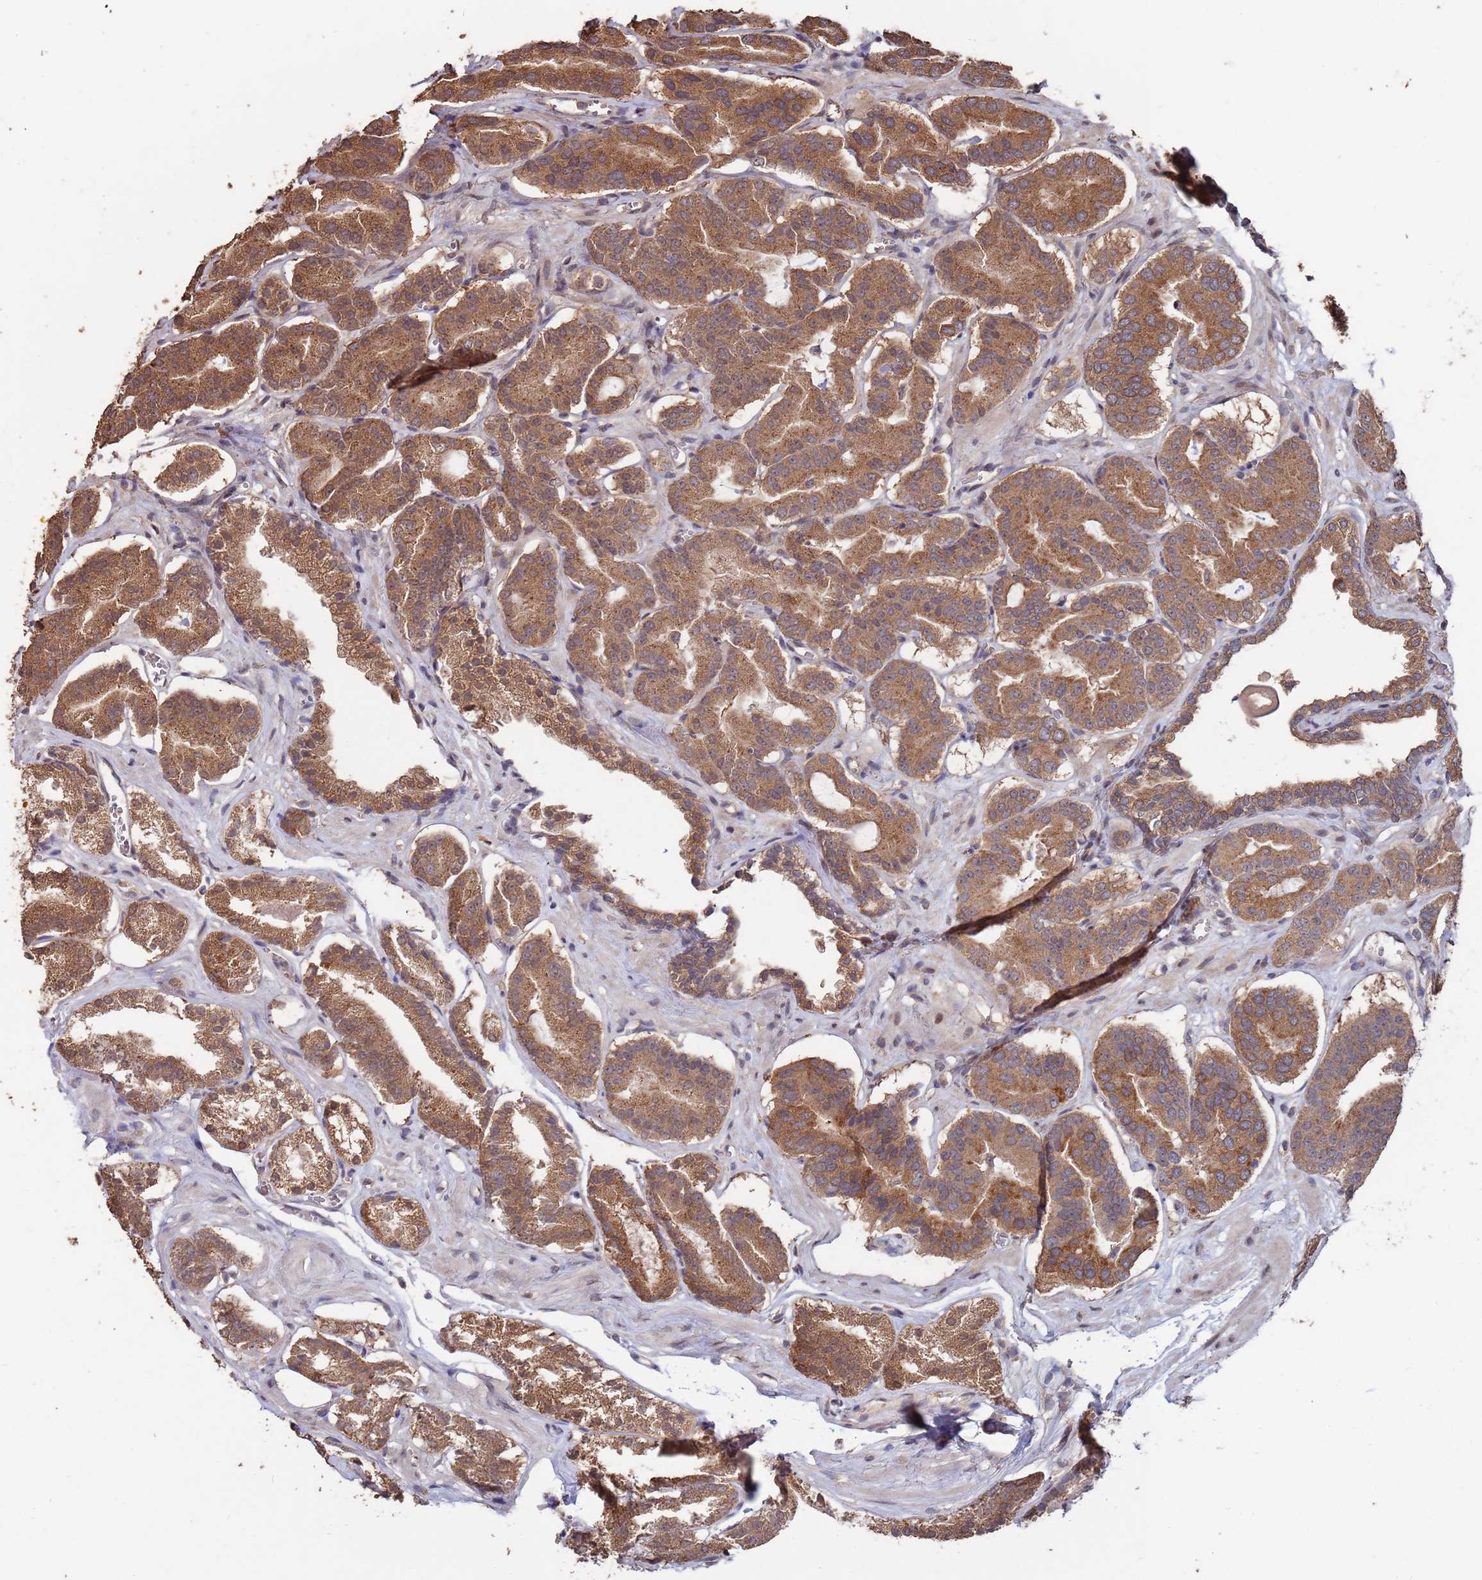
{"staining": {"intensity": "moderate", "quantity": ">75%", "location": "cytoplasmic/membranous"}, "tissue": "prostate cancer", "cell_type": "Tumor cells", "image_type": "cancer", "snomed": [{"axis": "morphology", "description": "Adenocarcinoma, High grade"}, {"axis": "topography", "description": "Prostate"}], "caption": "The histopathology image reveals immunohistochemical staining of high-grade adenocarcinoma (prostate). There is moderate cytoplasmic/membranous staining is appreciated in about >75% of tumor cells.", "gene": "PRR7", "patient": {"sex": "male", "age": 72}}